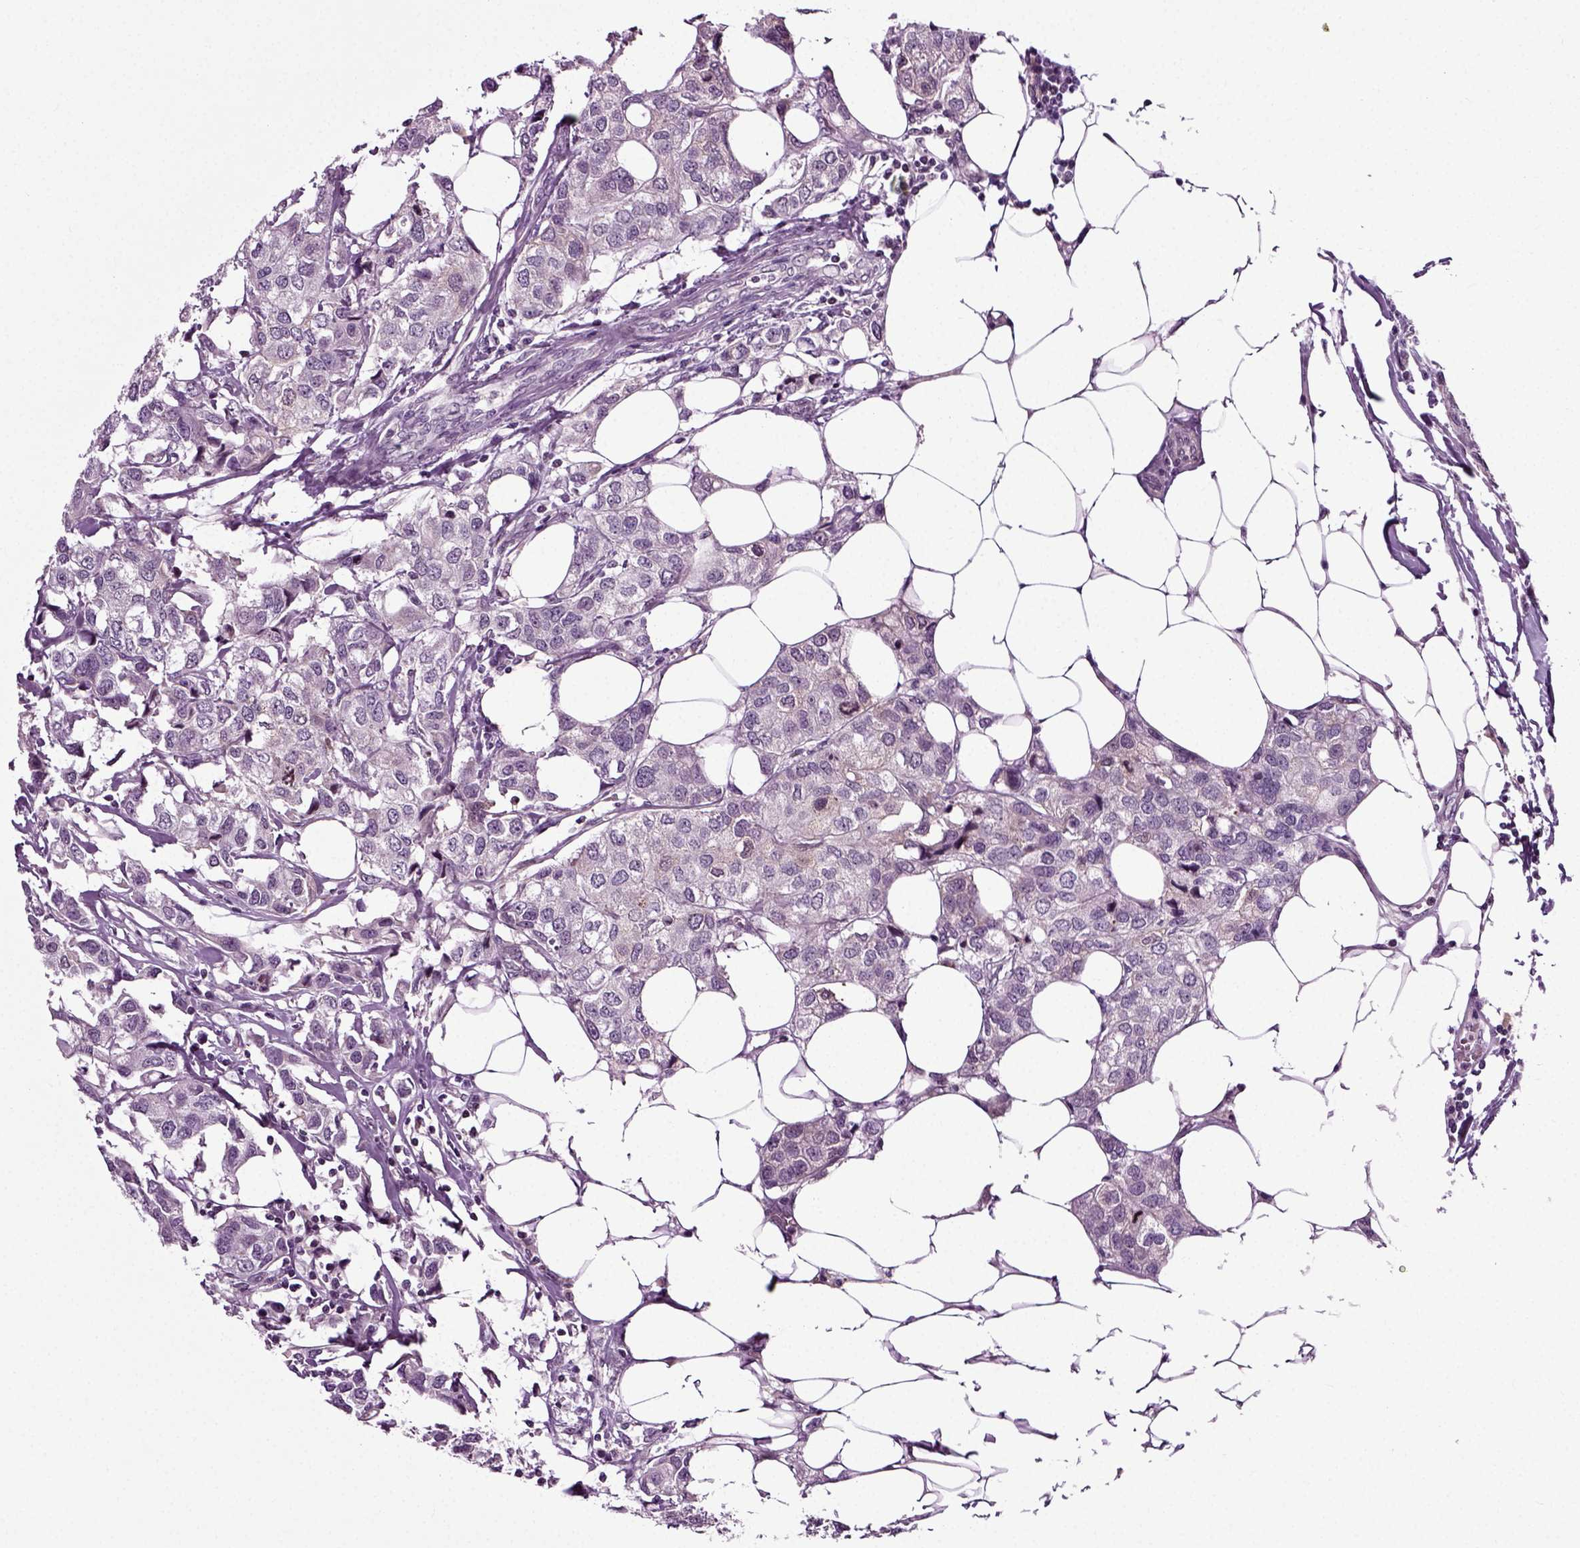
{"staining": {"intensity": "negative", "quantity": "none", "location": "none"}, "tissue": "breast cancer", "cell_type": "Tumor cells", "image_type": "cancer", "snomed": [{"axis": "morphology", "description": "Duct carcinoma"}, {"axis": "topography", "description": "Breast"}], "caption": "There is no significant expression in tumor cells of breast invasive ductal carcinoma.", "gene": "KNSTRN", "patient": {"sex": "female", "age": 80}}